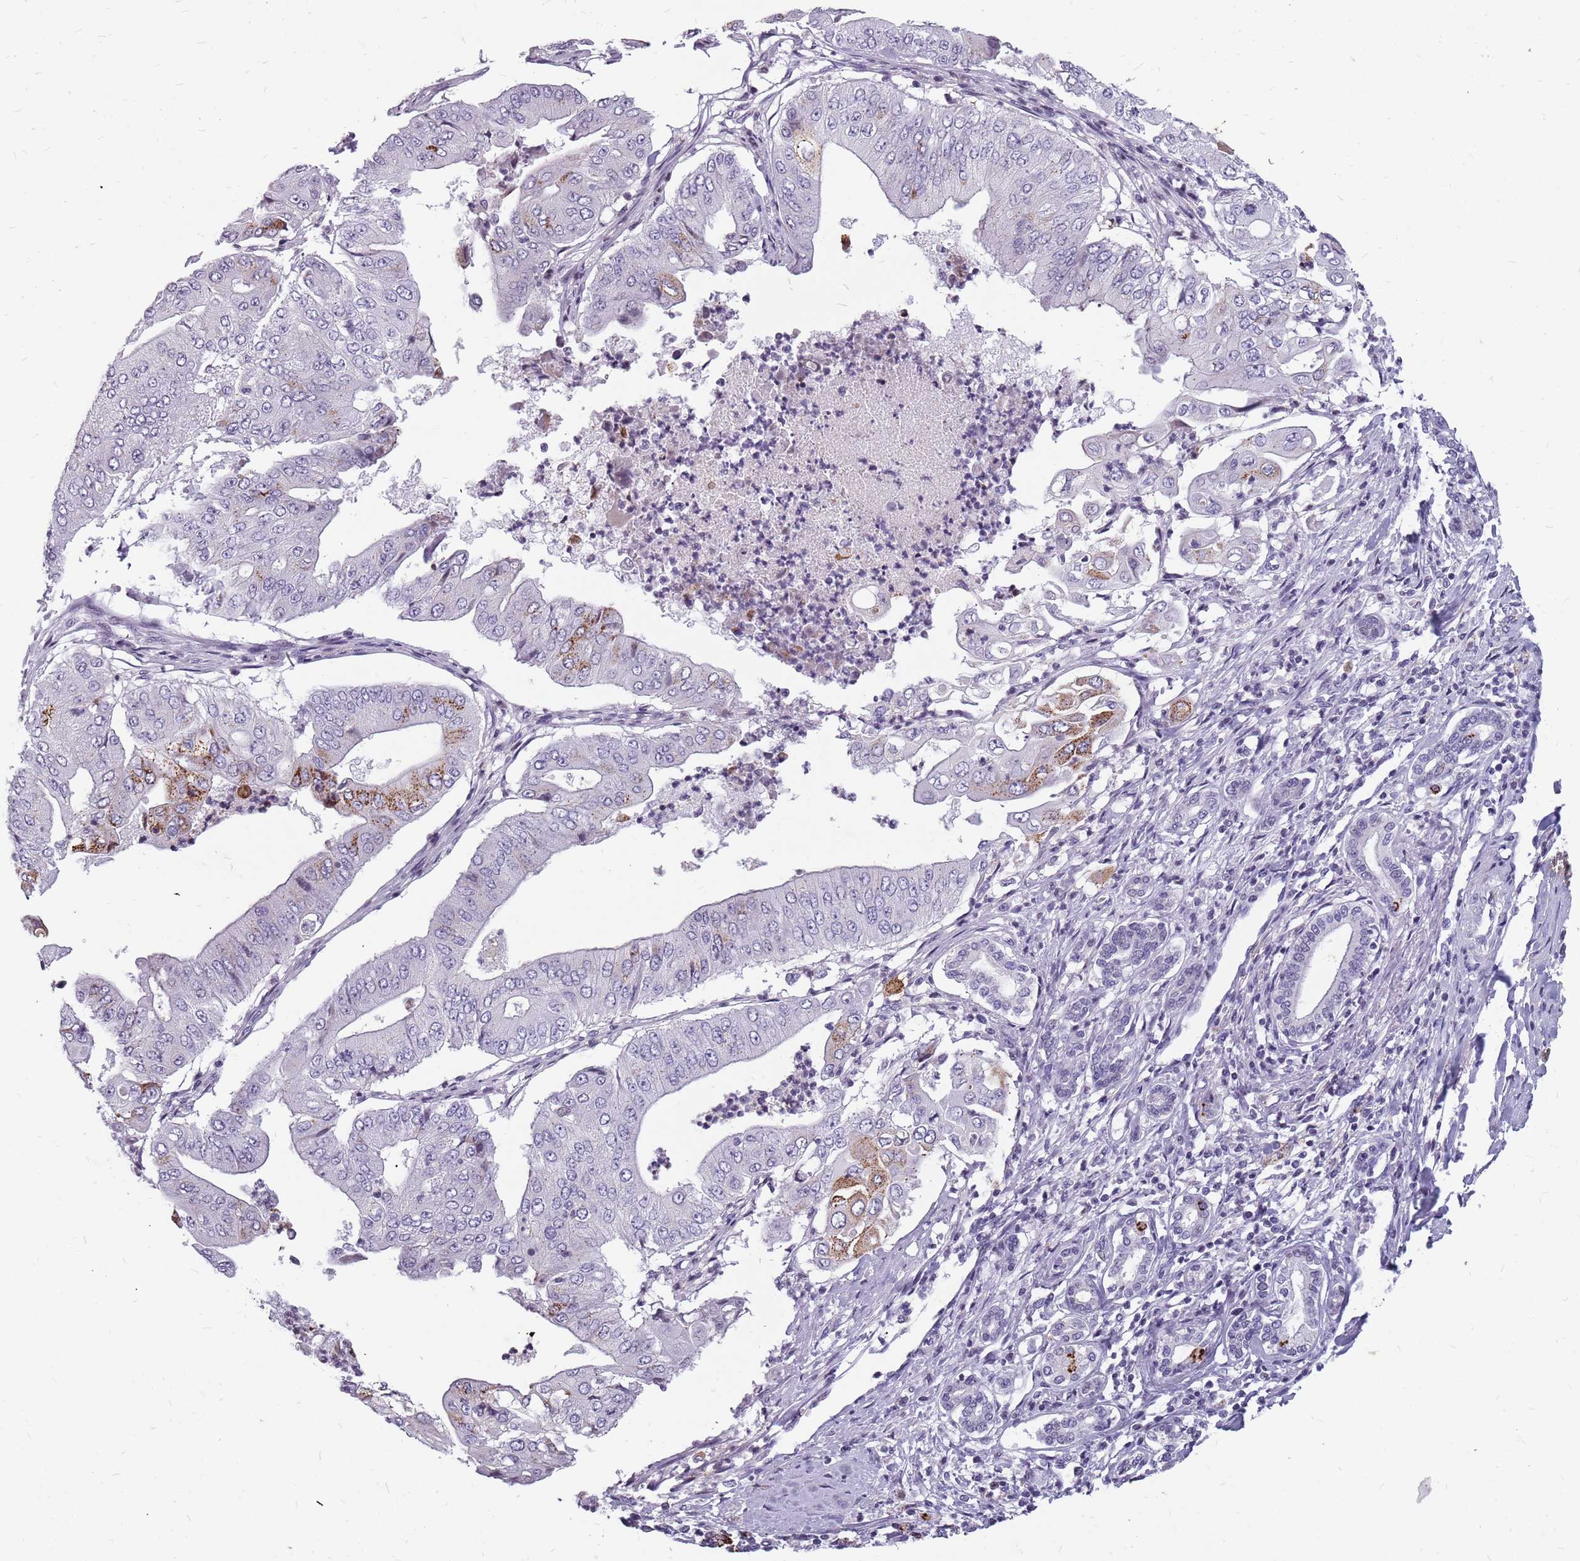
{"staining": {"intensity": "moderate", "quantity": "<25%", "location": "cytoplasmic/membranous"}, "tissue": "pancreatic cancer", "cell_type": "Tumor cells", "image_type": "cancer", "snomed": [{"axis": "morphology", "description": "Adenocarcinoma, NOS"}, {"axis": "topography", "description": "Pancreas"}], "caption": "High-magnification brightfield microscopy of pancreatic cancer stained with DAB (3,3'-diaminobenzidine) (brown) and counterstained with hematoxylin (blue). tumor cells exhibit moderate cytoplasmic/membranous staining is present in about<25% of cells.", "gene": "NEK6", "patient": {"sex": "female", "age": 77}}